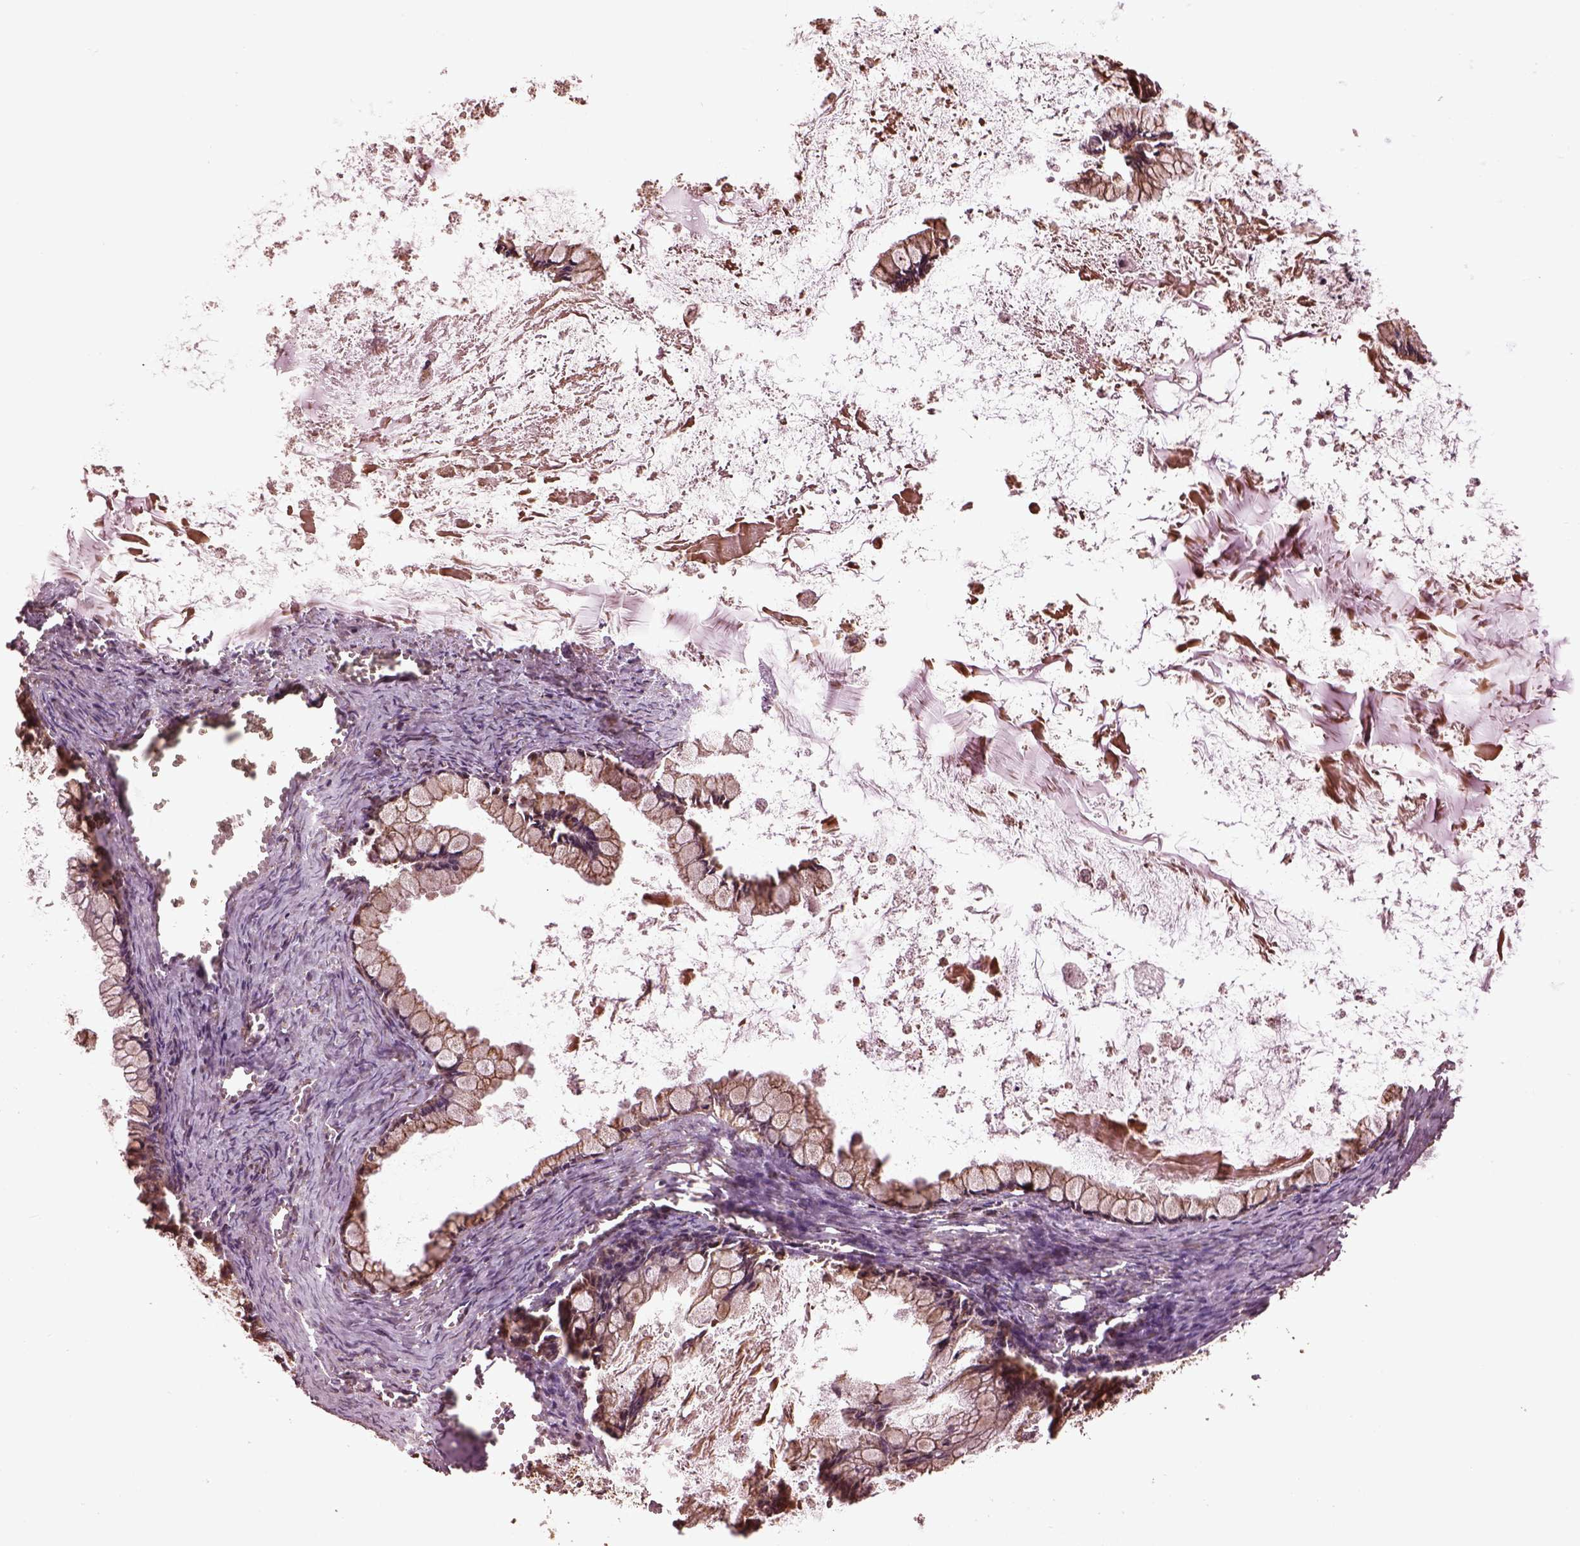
{"staining": {"intensity": "moderate", "quantity": ">75%", "location": "cytoplasmic/membranous"}, "tissue": "ovarian cancer", "cell_type": "Tumor cells", "image_type": "cancer", "snomed": [{"axis": "morphology", "description": "Cystadenocarcinoma, mucinous, NOS"}, {"axis": "topography", "description": "Ovary"}], "caption": "The immunohistochemical stain labels moderate cytoplasmic/membranous expression in tumor cells of ovarian cancer (mucinous cystadenocarcinoma) tissue.", "gene": "TMEM254", "patient": {"sex": "female", "age": 67}}